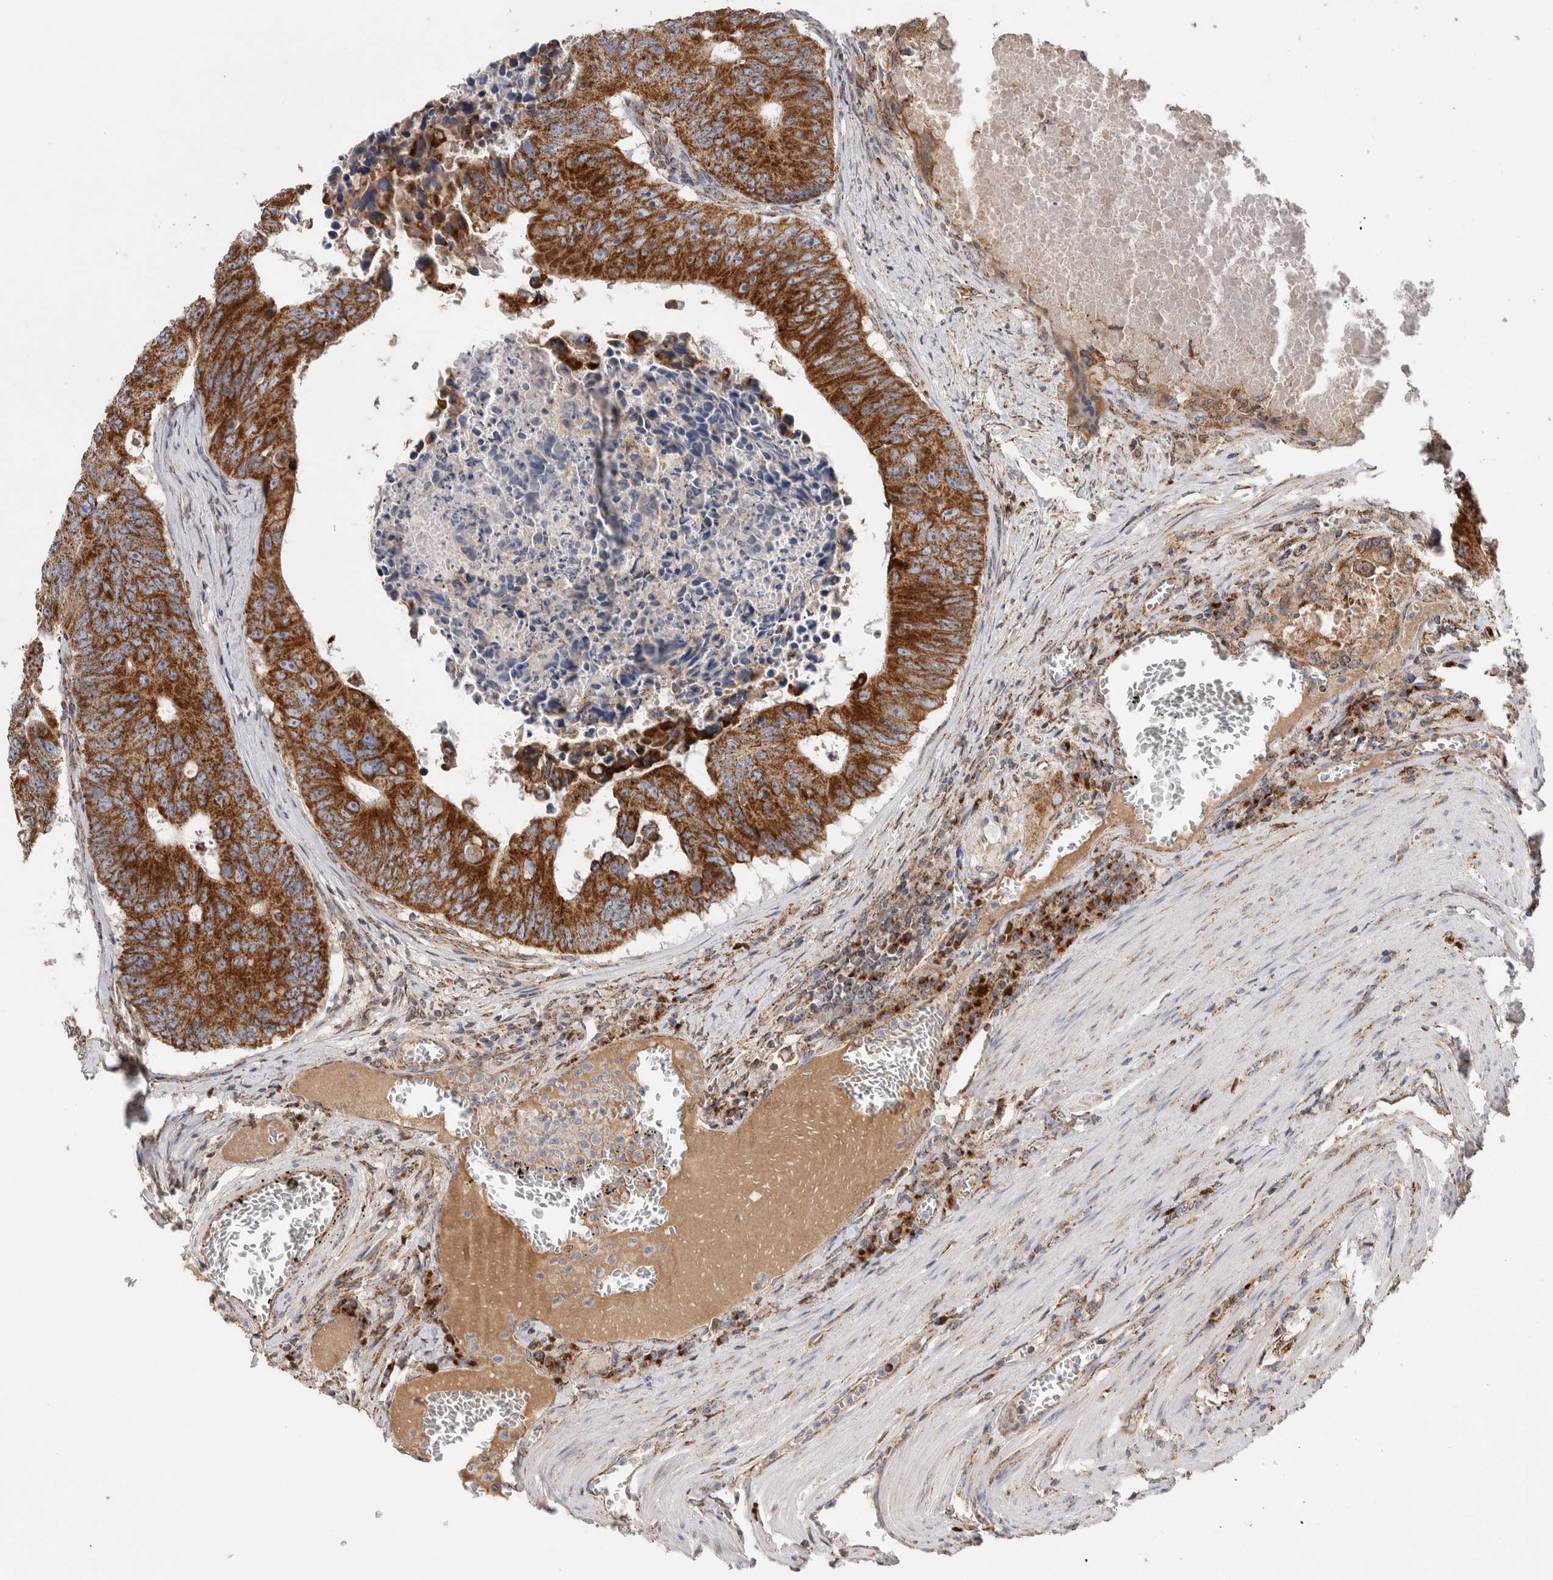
{"staining": {"intensity": "strong", "quantity": ">75%", "location": "cytoplasmic/membranous"}, "tissue": "colorectal cancer", "cell_type": "Tumor cells", "image_type": "cancer", "snomed": [{"axis": "morphology", "description": "Adenocarcinoma, NOS"}, {"axis": "topography", "description": "Colon"}], "caption": "Immunohistochemical staining of colorectal adenocarcinoma demonstrates strong cytoplasmic/membranous protein staining in approximately >75% of tumor cells.", "gene": "IARS2", "patient": {"sex": "male", "age": 87}}